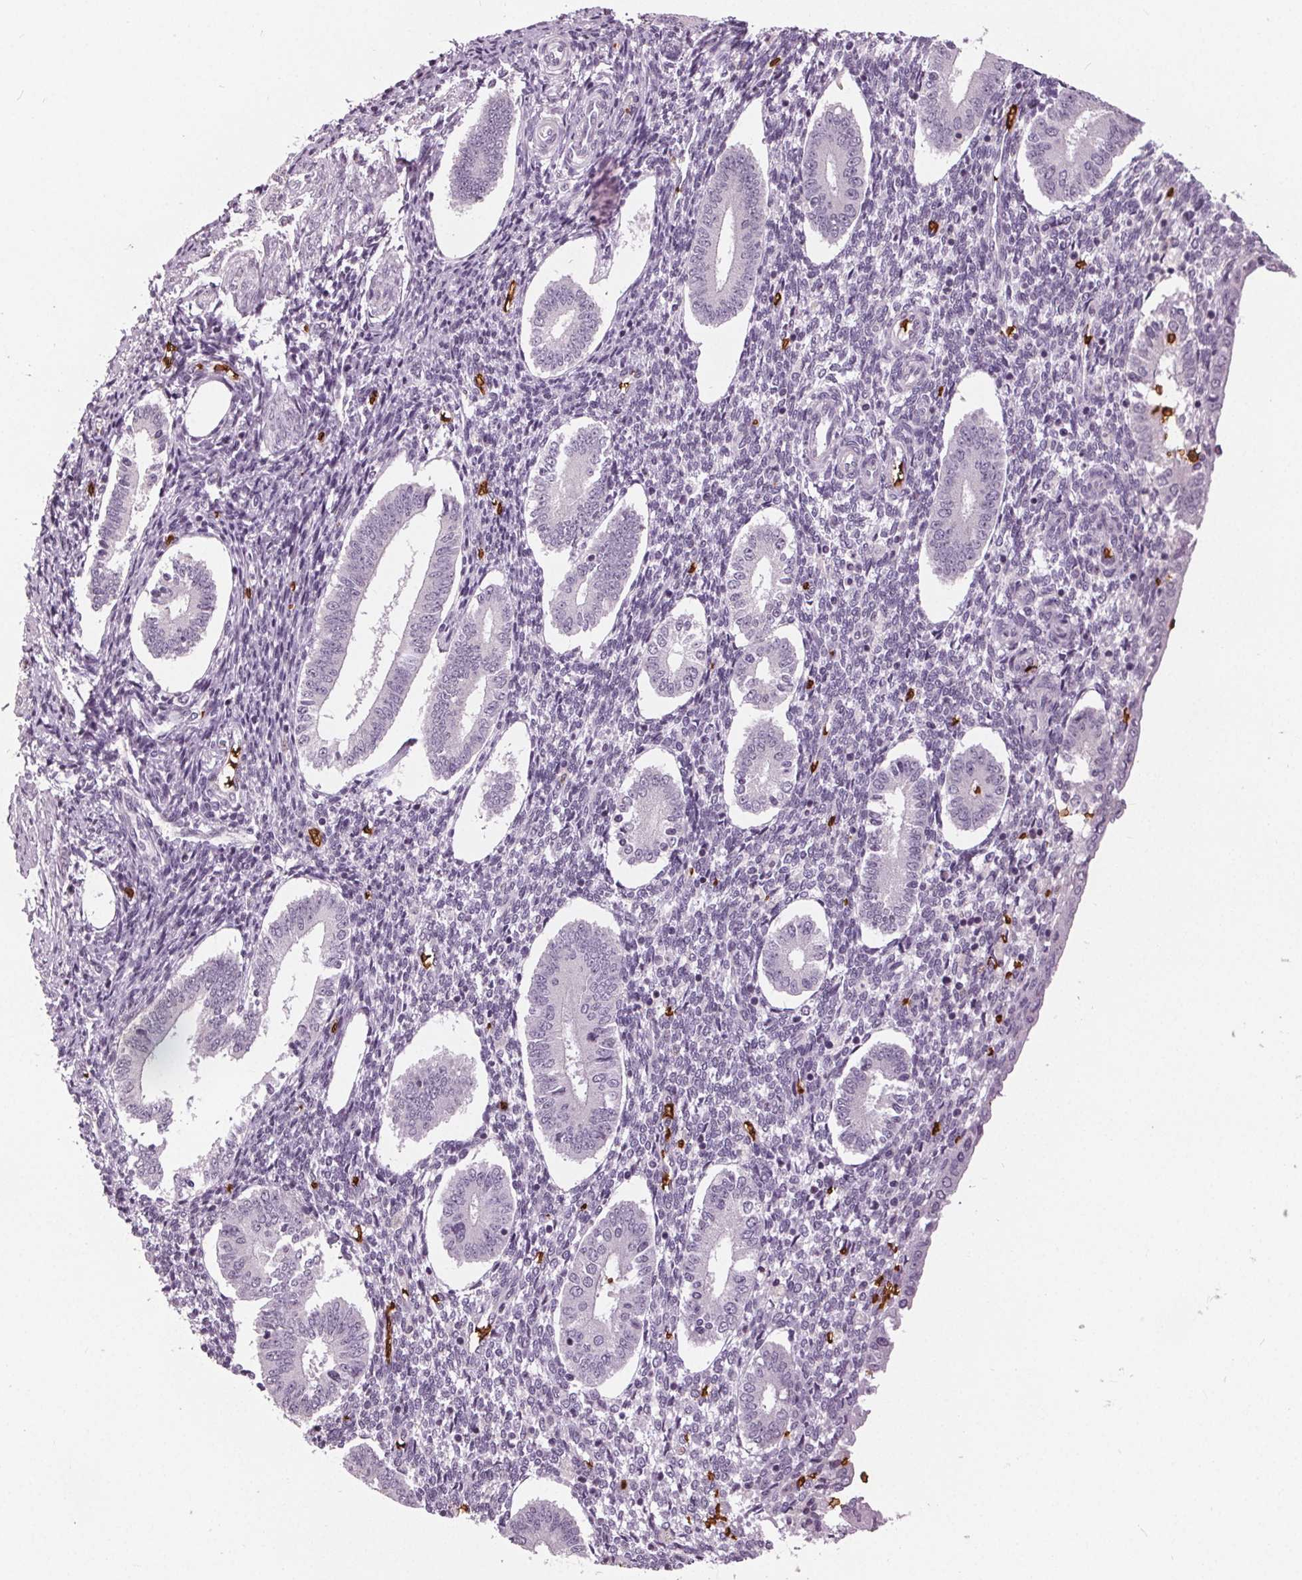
{"staining": {"intensity": "negative", "quantity": "none", "location": "none"}, "tissue": "endometrium", "cell_type": "Cells in endometrial stroma", "image_type": "normal", "snomed": [{"axis": "morphology", "description": "Normal tissue, NOS"}, {"axis": "topography", "description": "Endometrium"}], "caption": "IHC histopathology image of unremarkable endometrium: human endometrium stained with DAB reveals no significant protein expression in cells in endometrial stroma.", "gene": "SLC4A1", "patient": {"sex": "female", "age": 40}}